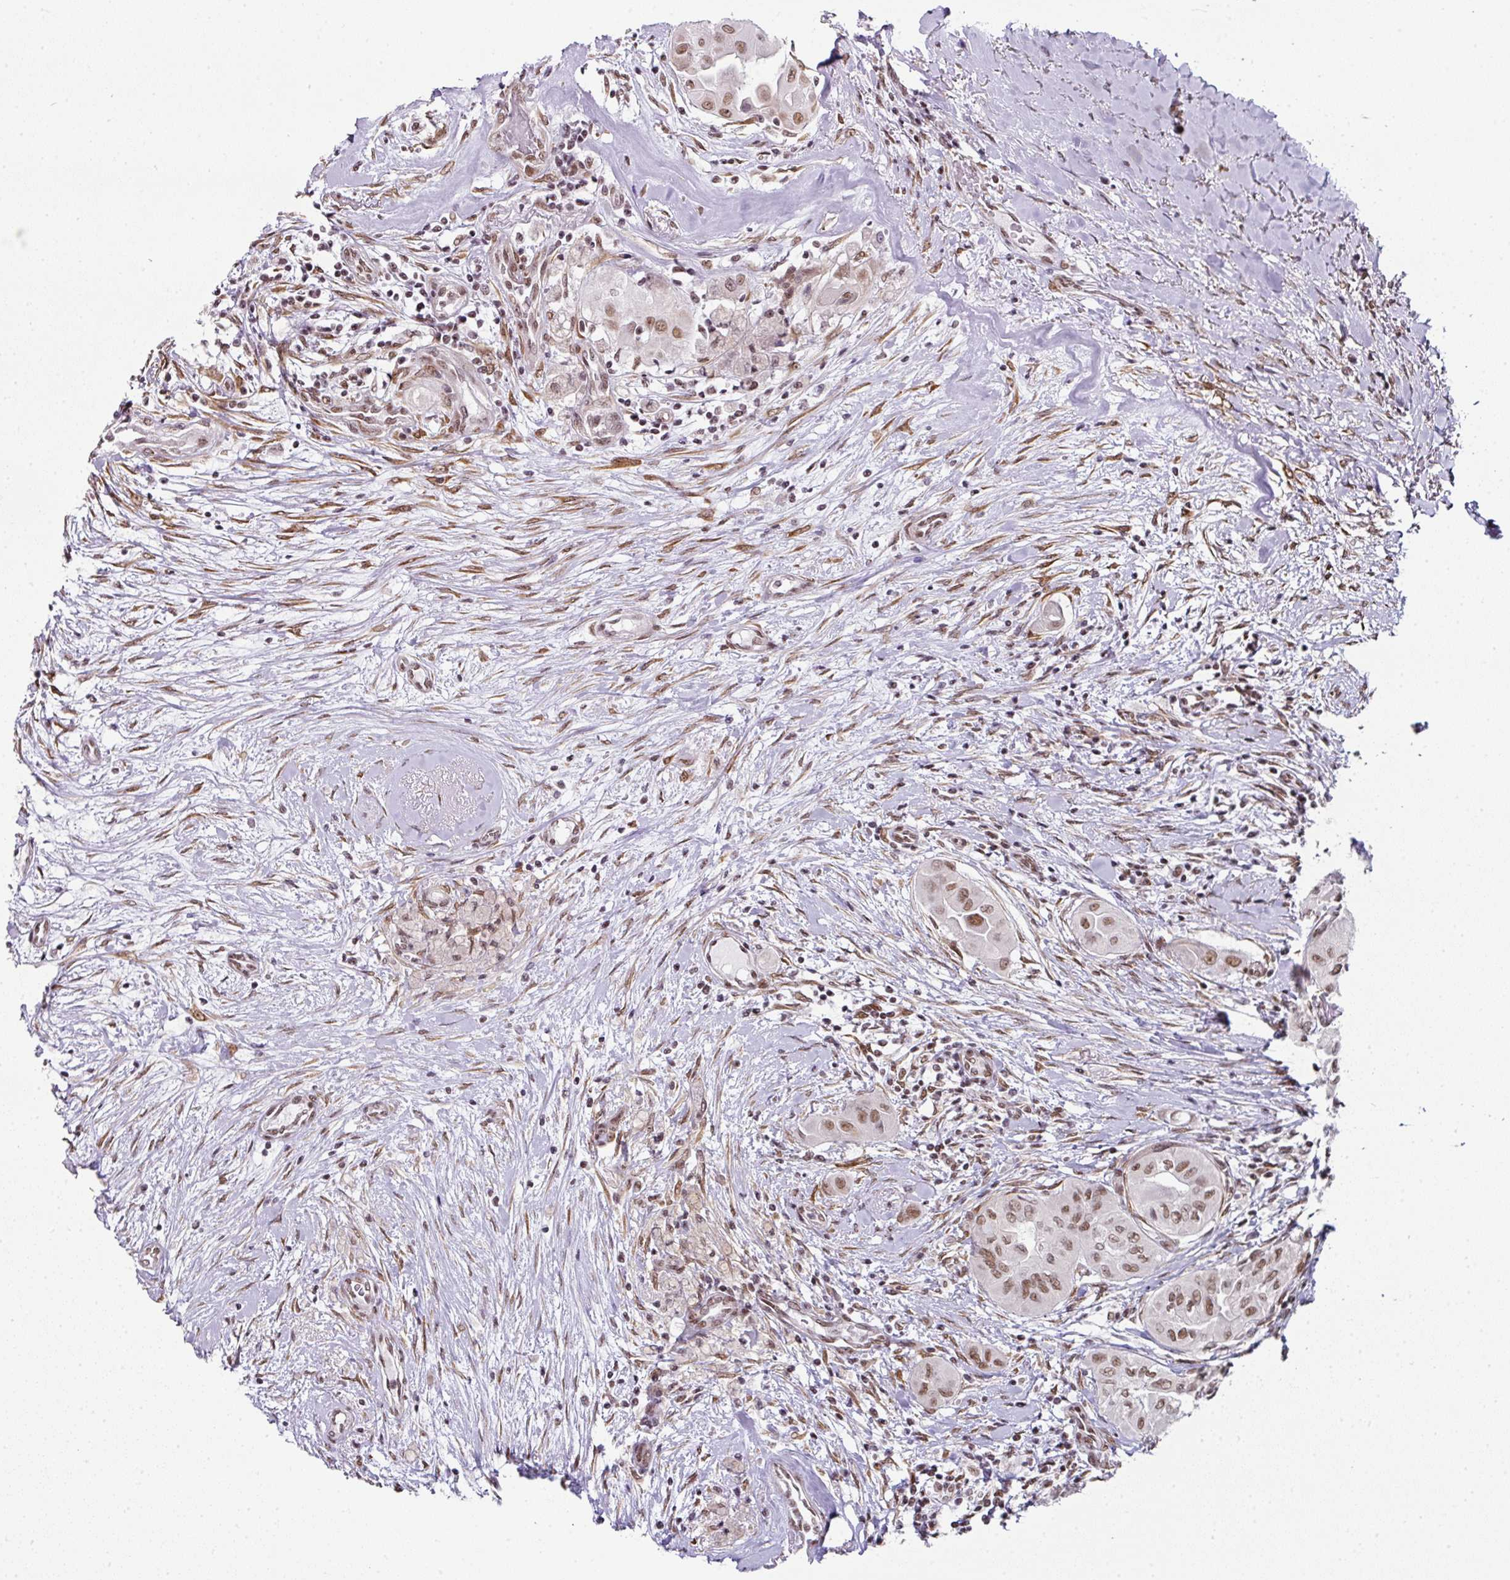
{"staining": {"intensity": "moderate", "quantity": ">75%", "location": "nuclear"}, "tissue": "thyroid cancer", "cell_type": "Tumor cells", "image_type": "cancer", "snomed": [{"axis": "morphology", "description": "Papillary adenocarcinoma, NOS"}, {"axis": "topography", "description": "Thyroid gland"}], "caption": "A brown stain shows moderate nuclear expression of a protein in thyroid papillary adenocarcinoma tumor cells.", "gene": "NFYA", "patient": {"sex": "female", "age": 59}}